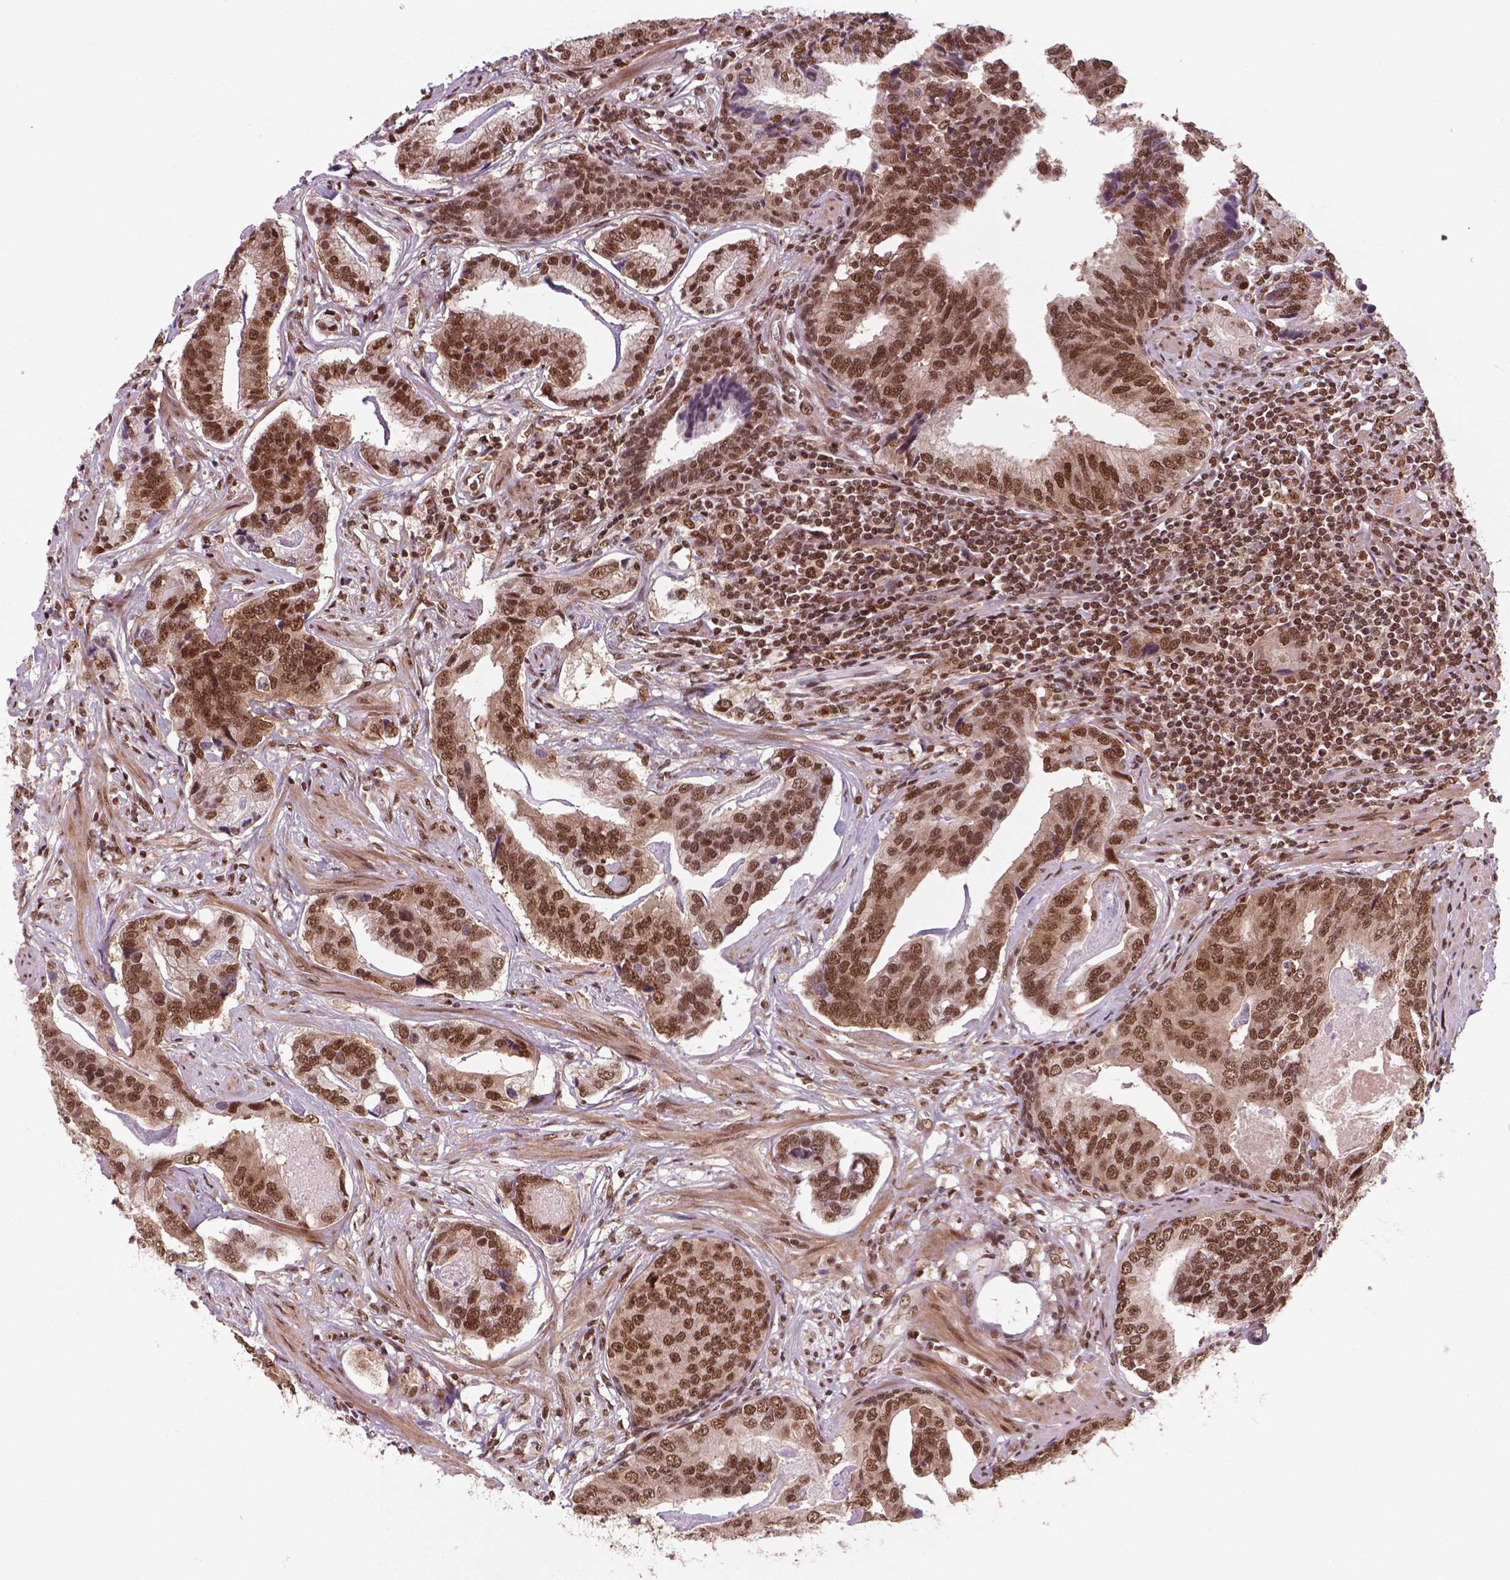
{"staining": {"intensity": "moderate", "quantity": ">75%", "location": "nuclear"}, "tissue": "prostate cancer", "cell_type": "Tumor cells", "image_type": "cancer", "snomed": [{"axis": "morphology", "description": "Adenocarcinoma, NOS"}, {"axis": "topography", "description": "Prostate"}], "caption": "An IHC histopathology image of tumor tissue is shown. Protein staining in brown highlights moderate nuclear positivity in prostate cancer (adenocarcinoma) within tumor cells. (IHC, brightfield microscopy, high magnification).", "gene": "SIRT6", "patient": {"sex": "male", "age": 64}}